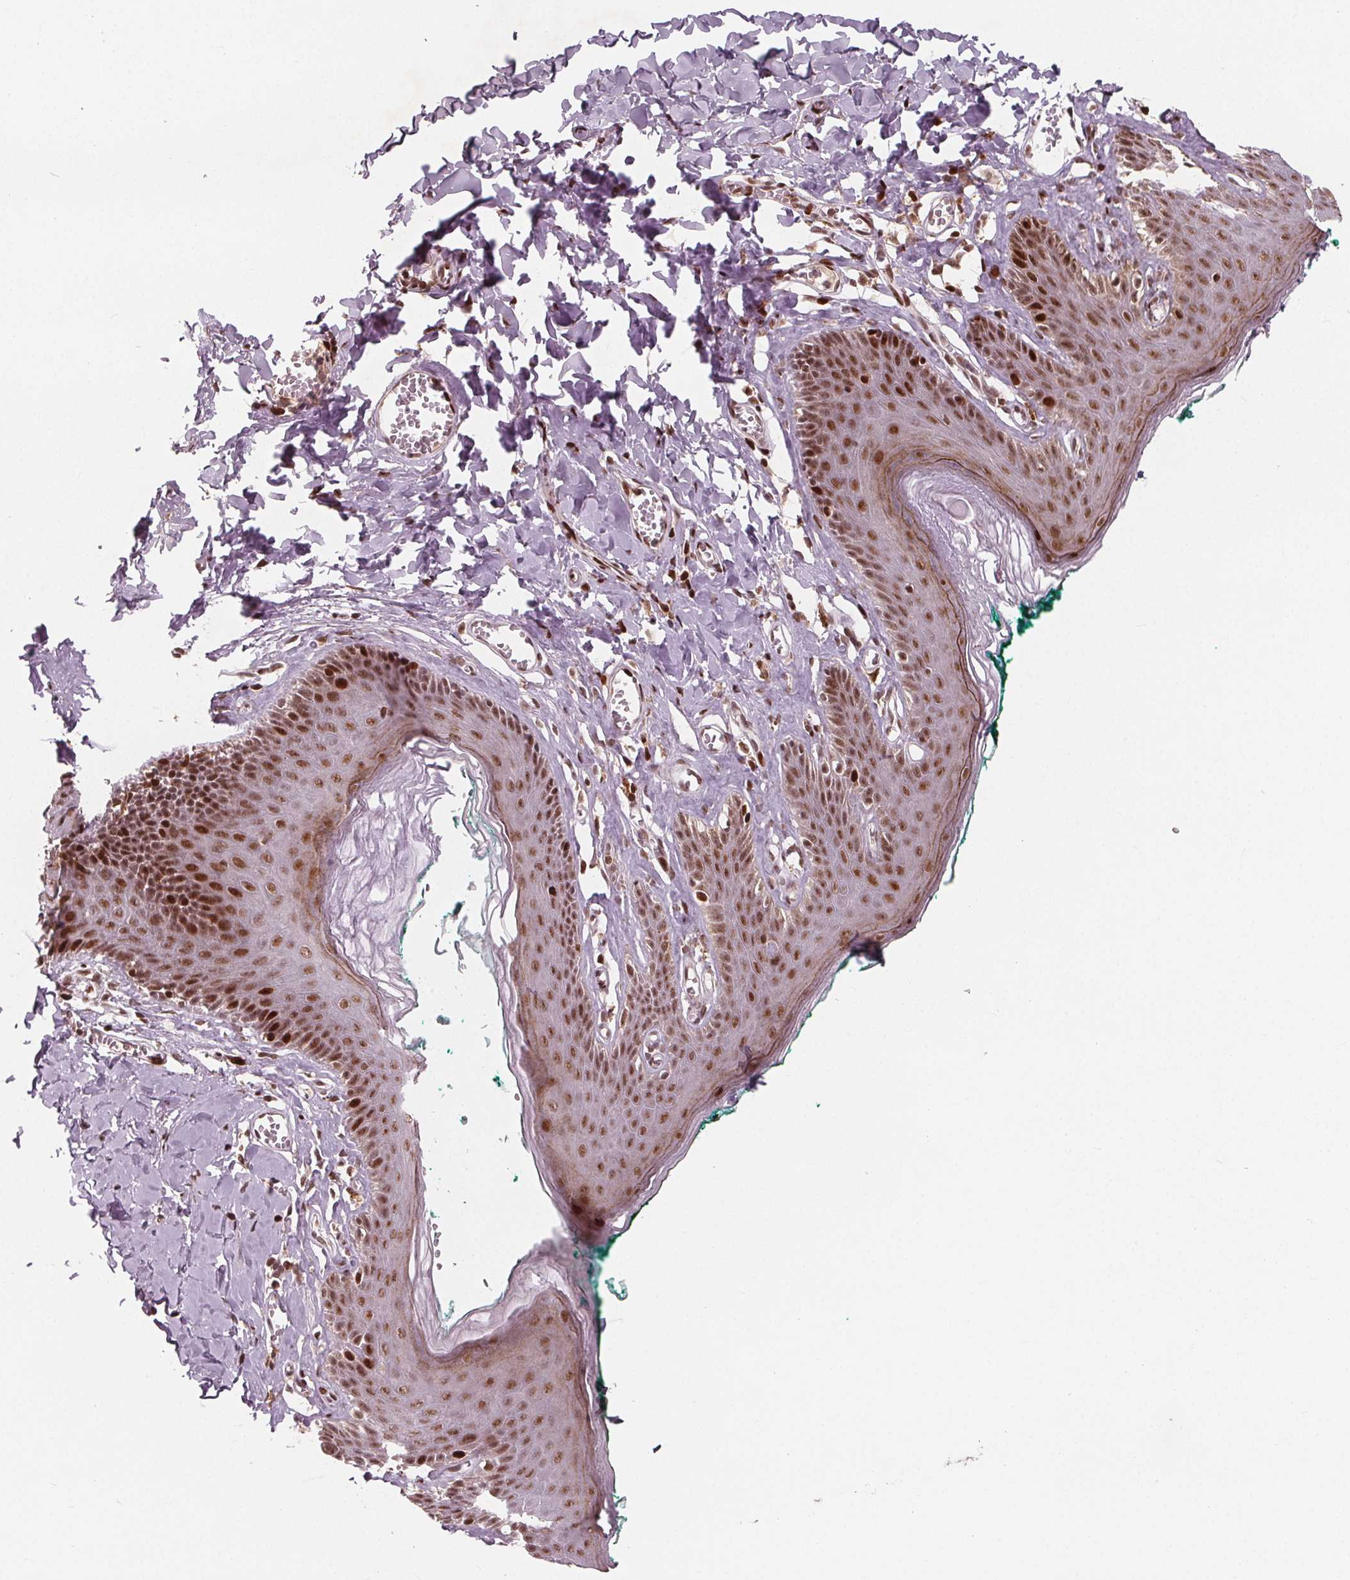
{"staining": {"intensity": "strong", "quantity": ">75%", "location": "nuclear"}, "tissue": "skin", "cell_type": "Epidermal cells", "image_type": "normal", "snomed": [{"axis": "morphology", "description": "Normal tissue, NOS"}, {"axis": "topography", "description": "Vulva"}, {"axis": "topography", "description": "Peripheral nerve tissue"}], "caption": "Protein staining demonstrates strong nuclear expression in about >75% of epidermal cells in normal skin.", "gene": "SNRNP35", "patient": {"sex": "female", "age": 66}}